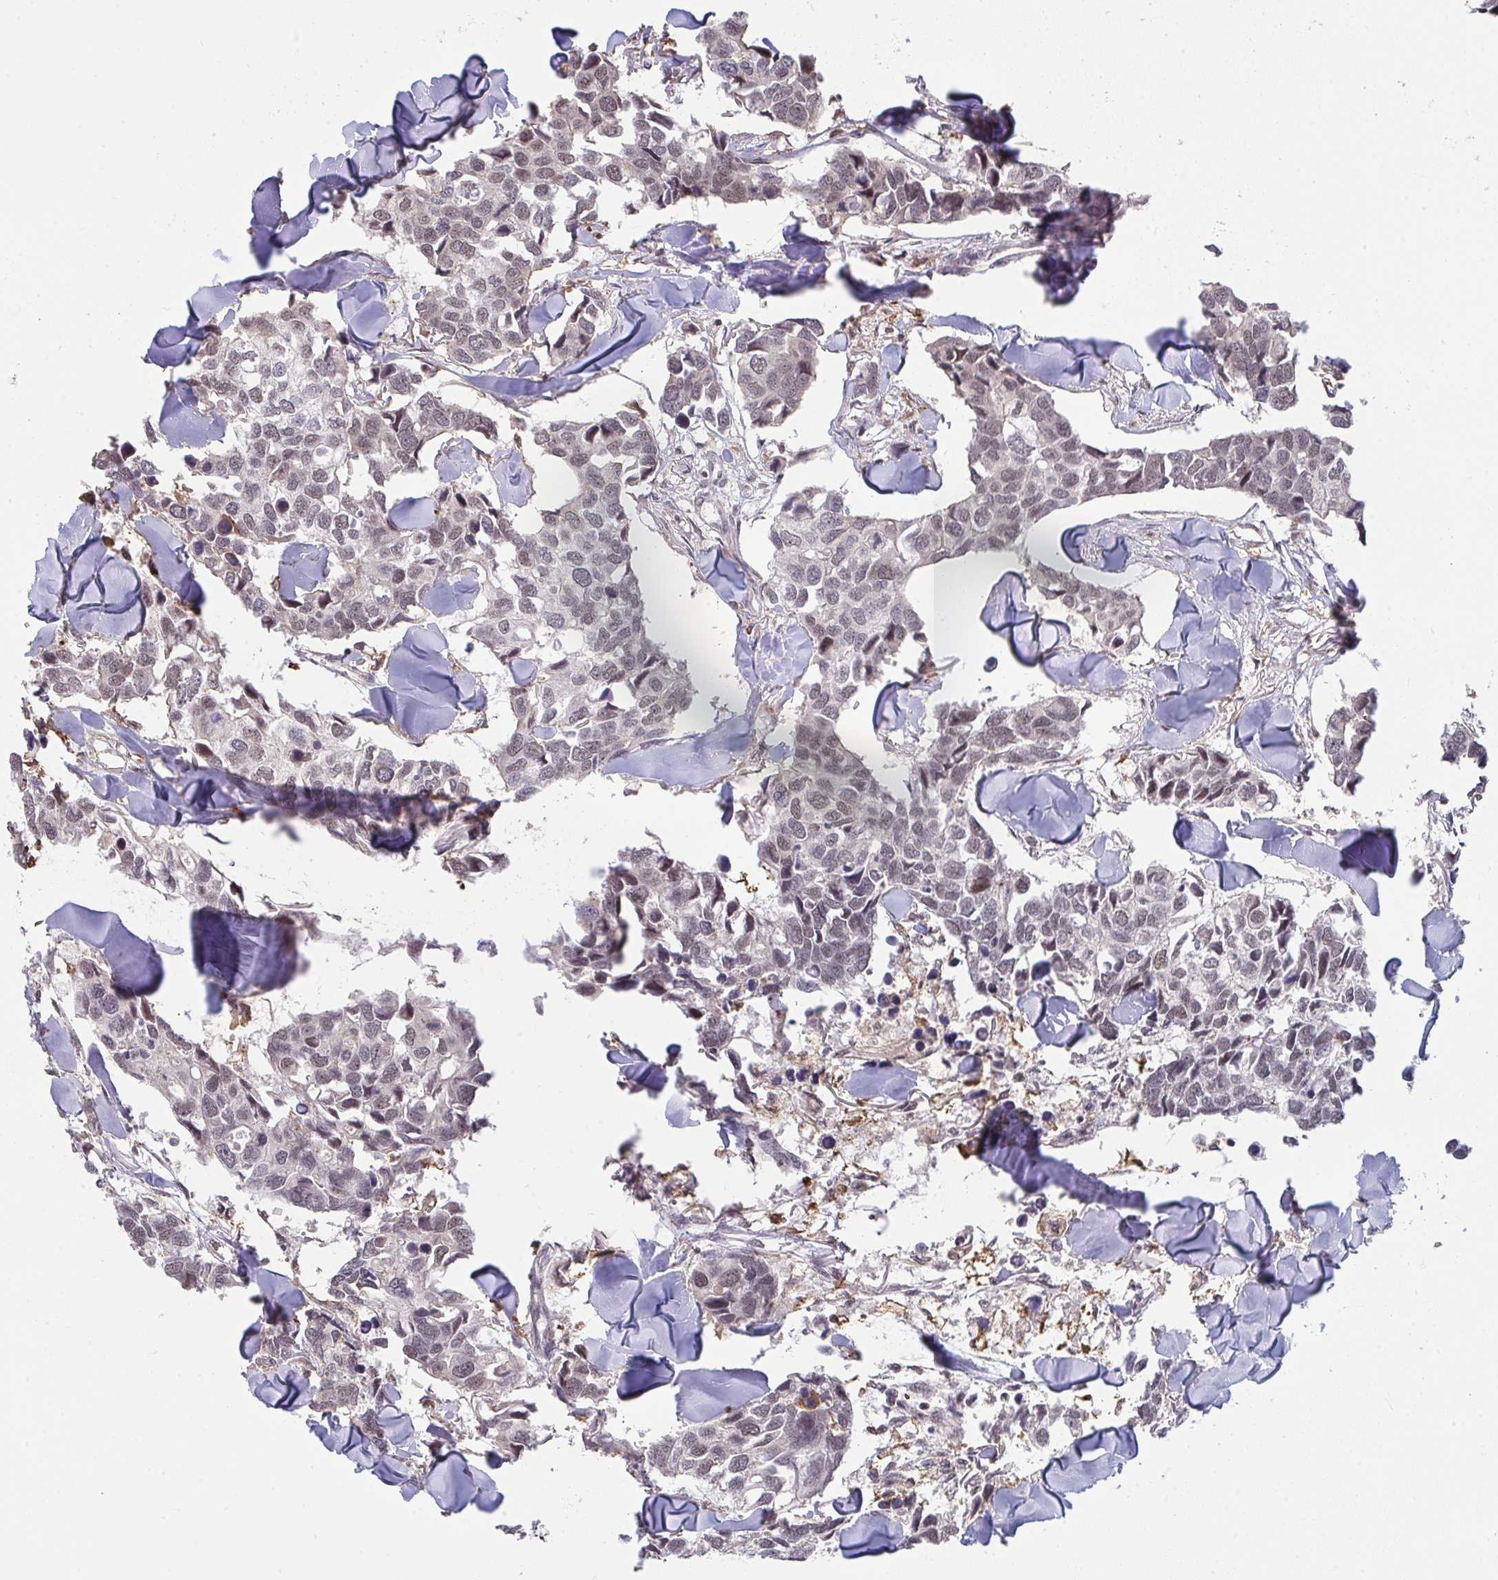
{"staining": {"intensity": "weak", "quantity": "25%-75%", "location": "nuclear"}, "tissue": "breast cancer", "cell_type": "Tumor cells", "image_type": "cancer", "snomed": [{"axis": "morphology", "description": "Duct carcinoma"}, {"axis": "topography", "description": "Breast"}], "caption": "Protein staining of invasive ductal carcinoma (breast) tissue shows weak nuclear positivity in about 25%-75% of tumor cells. The protein of interest is shown in brown color, while the nuclei are stained blue.", "gene": "SAP30", "patient": {"sex": "female", "age": 83}}